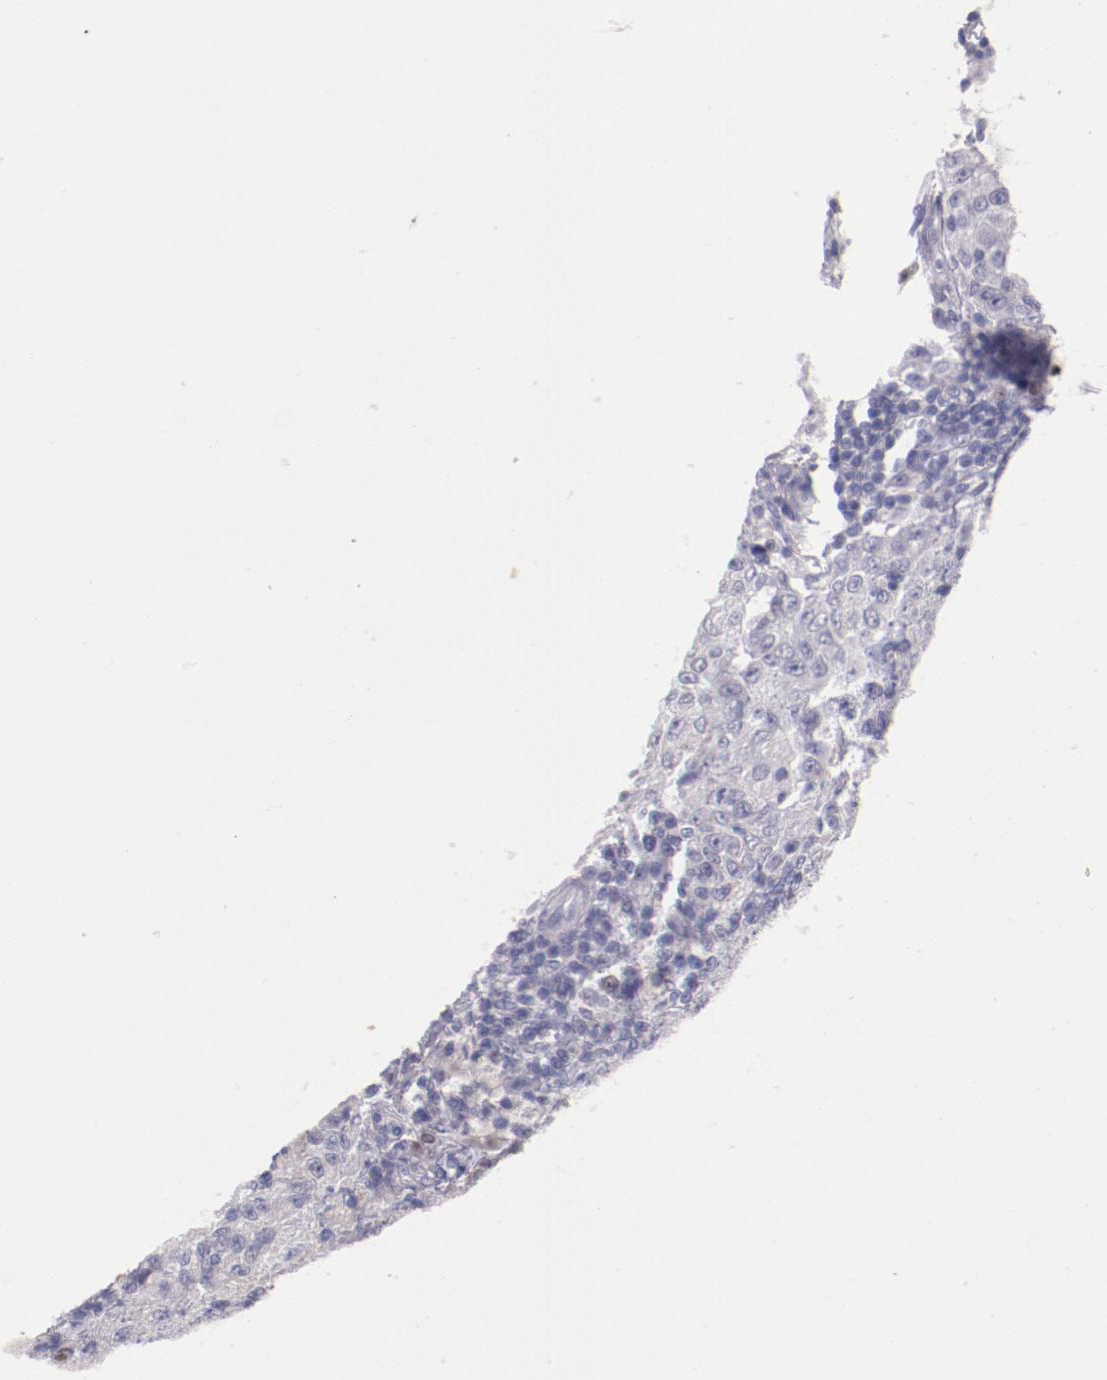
{"staining": {"intensity": "moderate", "quantity": "<25%", "location": "nuclear"}, "tissue": "lymph node", "cell_type": "Germinal center cells", "image_type": "normal", "snomed": [{"axis": "morphology", "description": "Normal tissue, NOS"}, {"axis": "topography", "description": "Lymph node"}], "caption": "Human lymph node stained for a protein (brown) demonstrates moderate nuclear positive positivity in about <25% of germinal center cells.", "gene": "IRF4", "patient": {"sex": "female", "age": 42}}